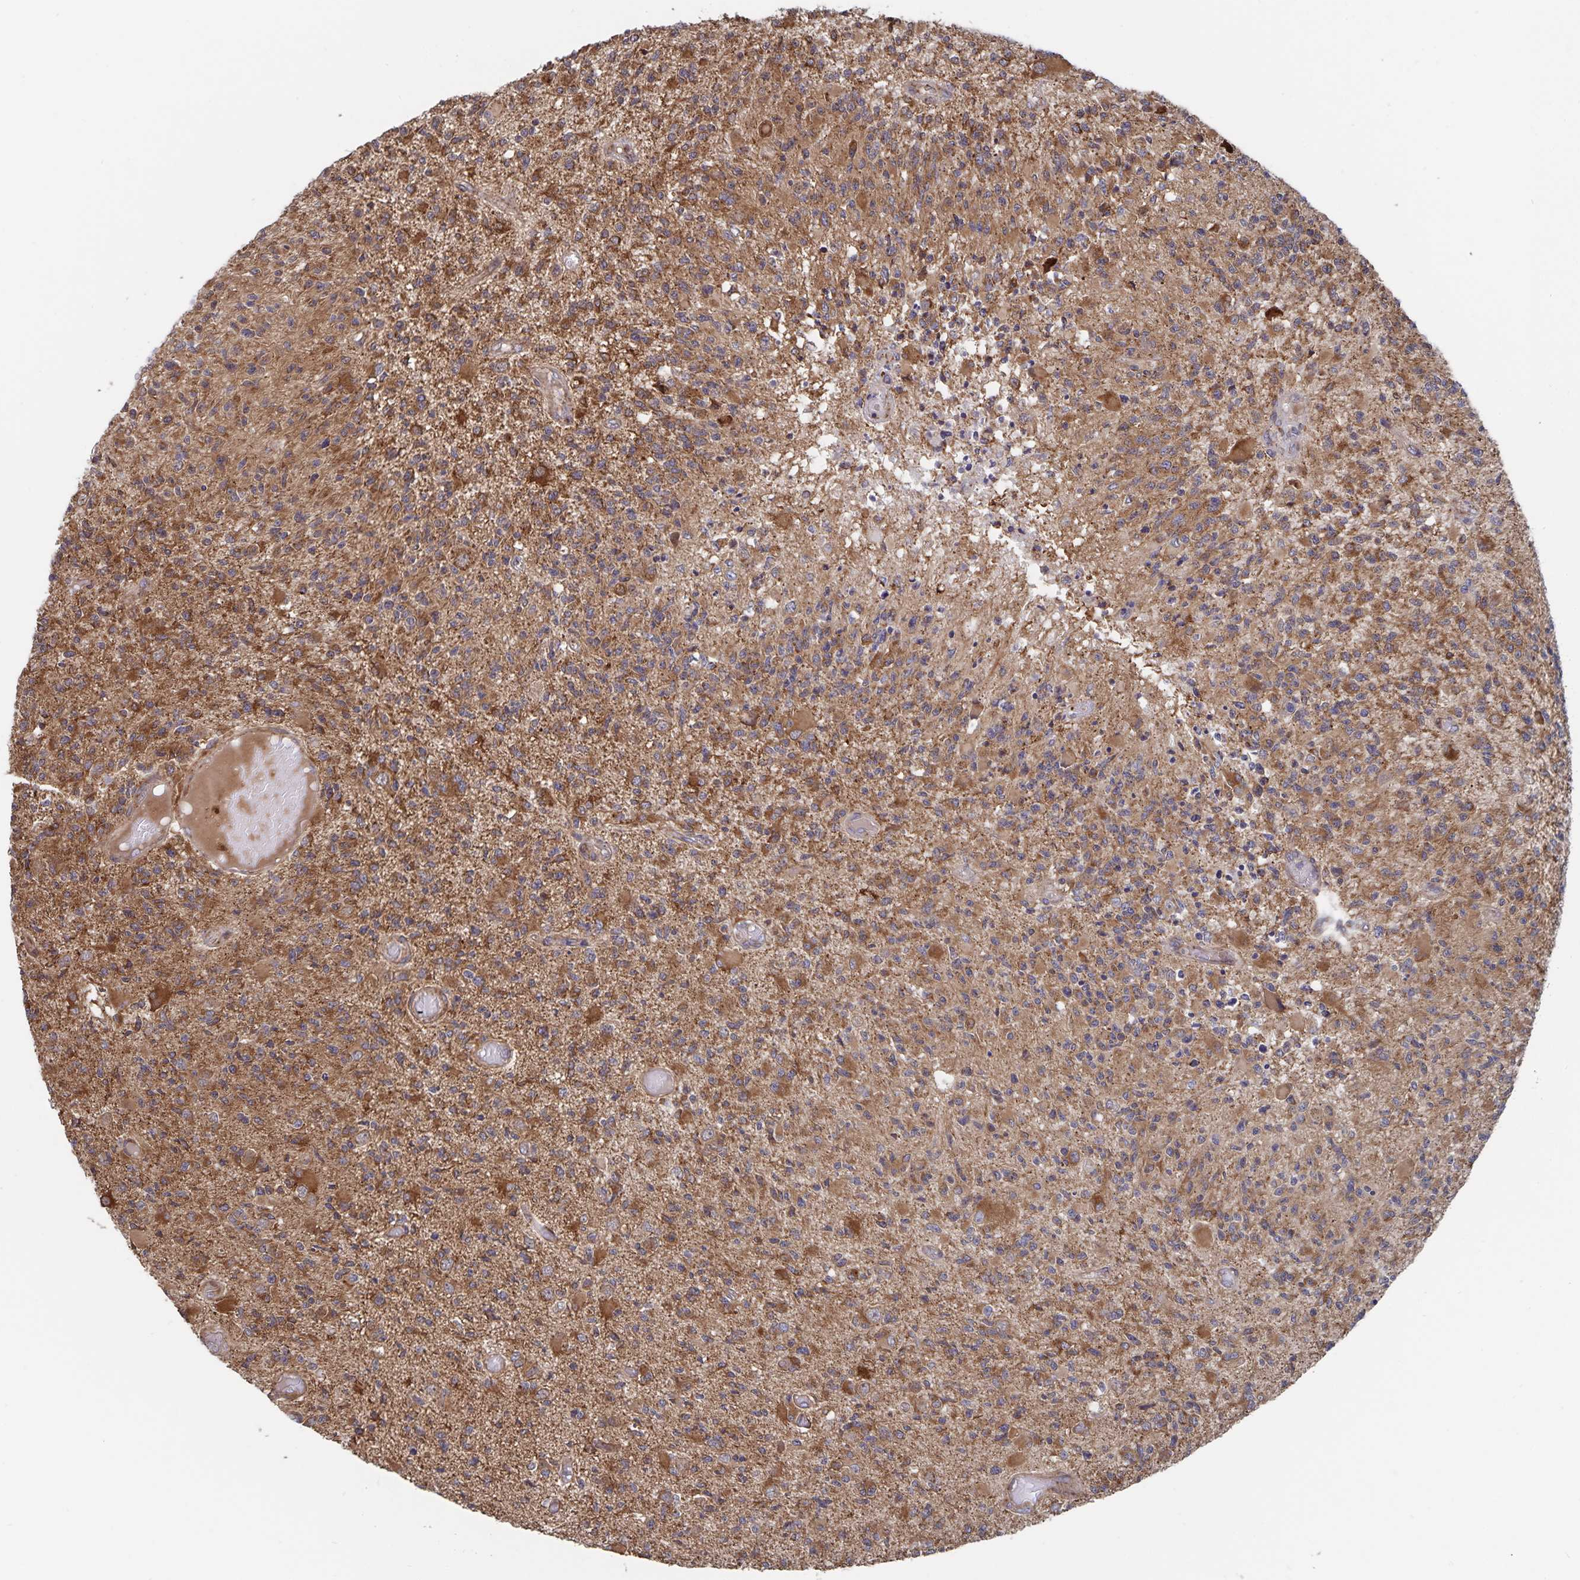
{"staining": {"intensity": "moderate", "quantity": ">75%", "location": "cytoplasmic/membranous"}, "tissue": "glioma", "cell_type": "Tumor cells", "image_type": "cancer", "snomed": [{"axis": "morphology", "description": "Glioma, malignant, High grade"}, {"axis": "topography", "description": "Brain"}], "caption": "Glioma stained with IHC reveals moderate cytoplasmic/membranous expression in approximately >75% of tumor cells.", "gene": "ACACA", "patient": {"sex": "female", "age": 63}}